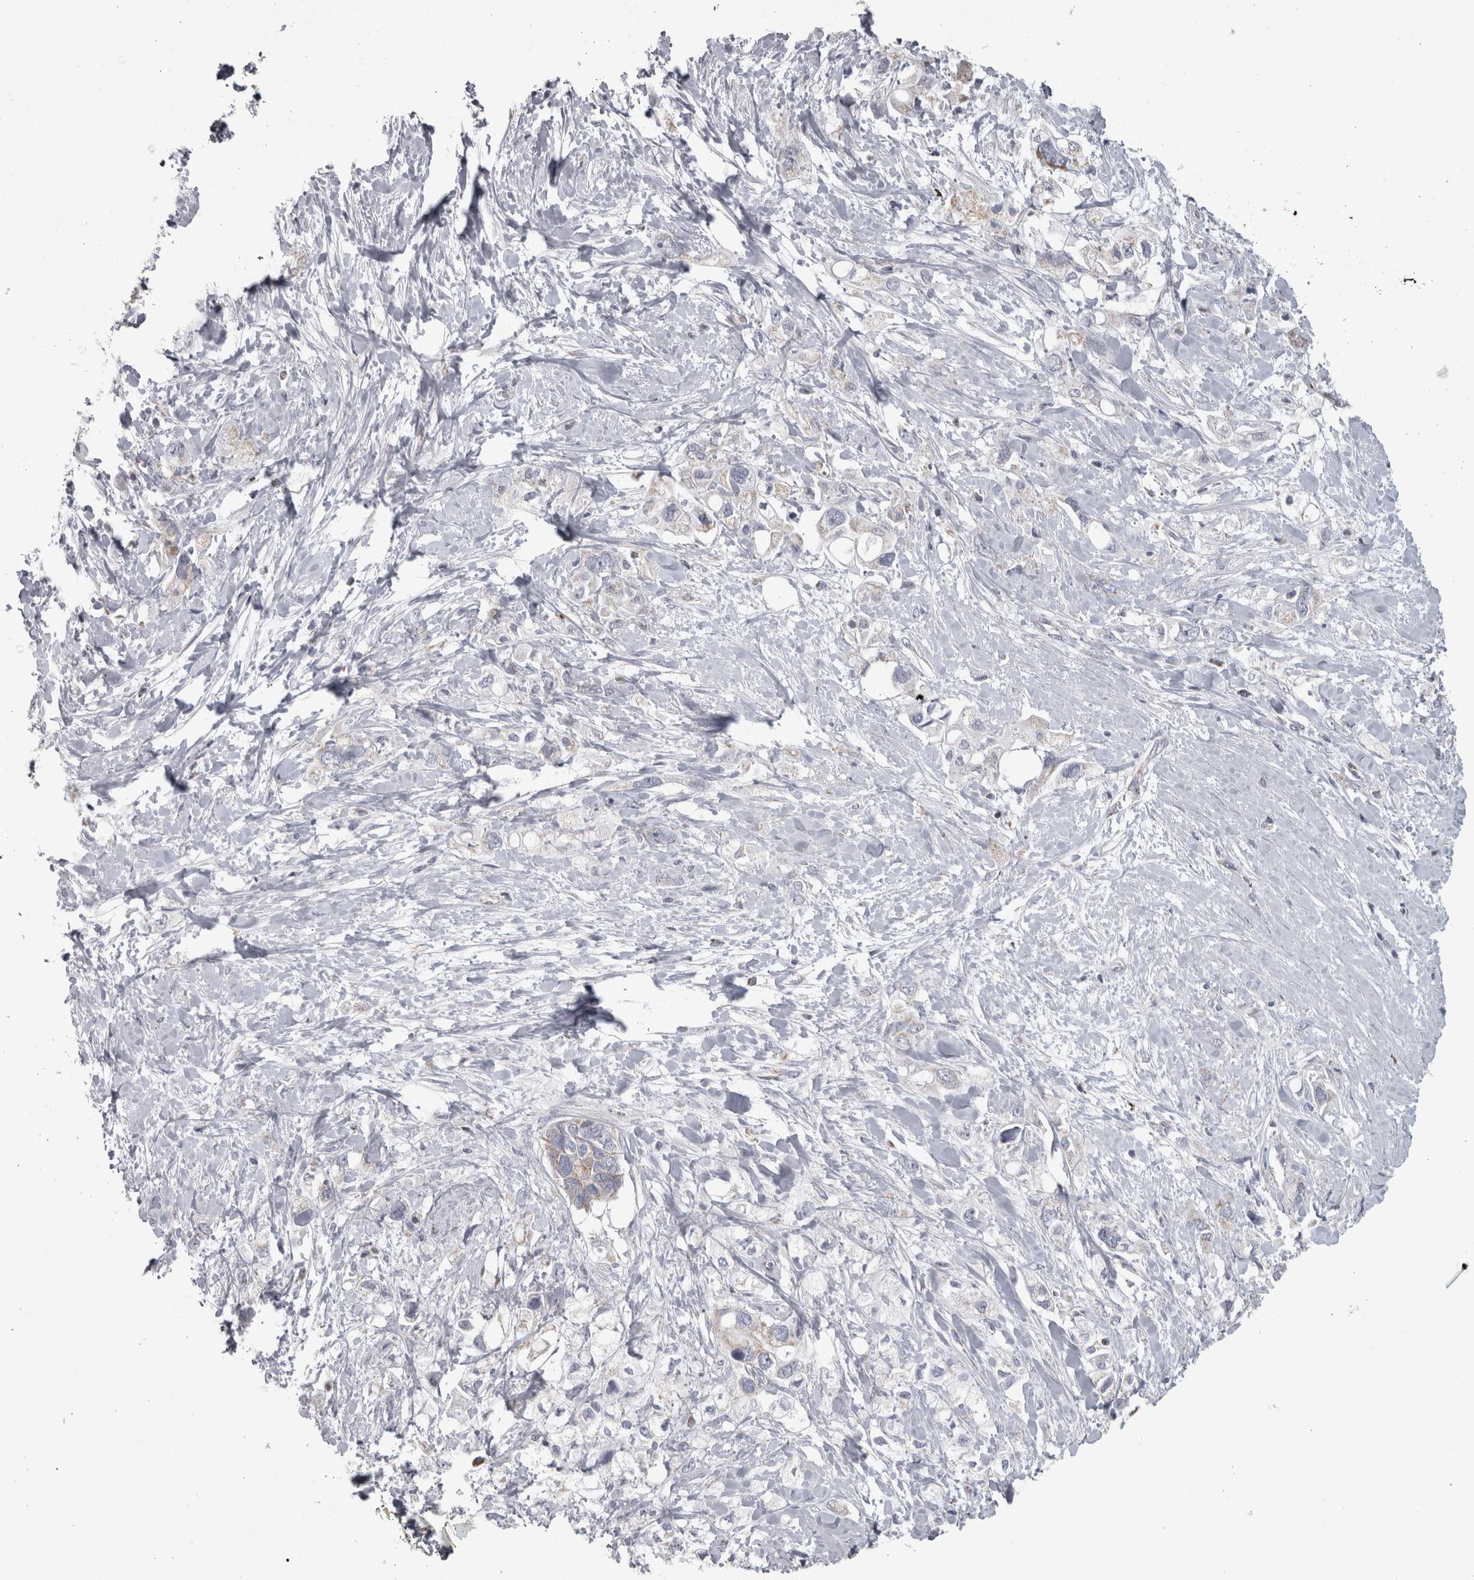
{"staining": {"intensity": "negative", "quantity": "none", "location": "none"}, "tissue": "pancreatic cancer", "cell_type": "Tumor cells", "image_type": "cancer", "snomed": [{"axis": "morphology", "description": "Adenocarcinoma, NOS"}, {"axis": "topography", "description": "Pancreas"}], "caption": "Immunohistochemical staining of pancreatic cancer displays no significant expression in tumor cells. Nuclei are stained in blue.", "gene": "DBT", "patient": {"sex": "female", "age": 56}}